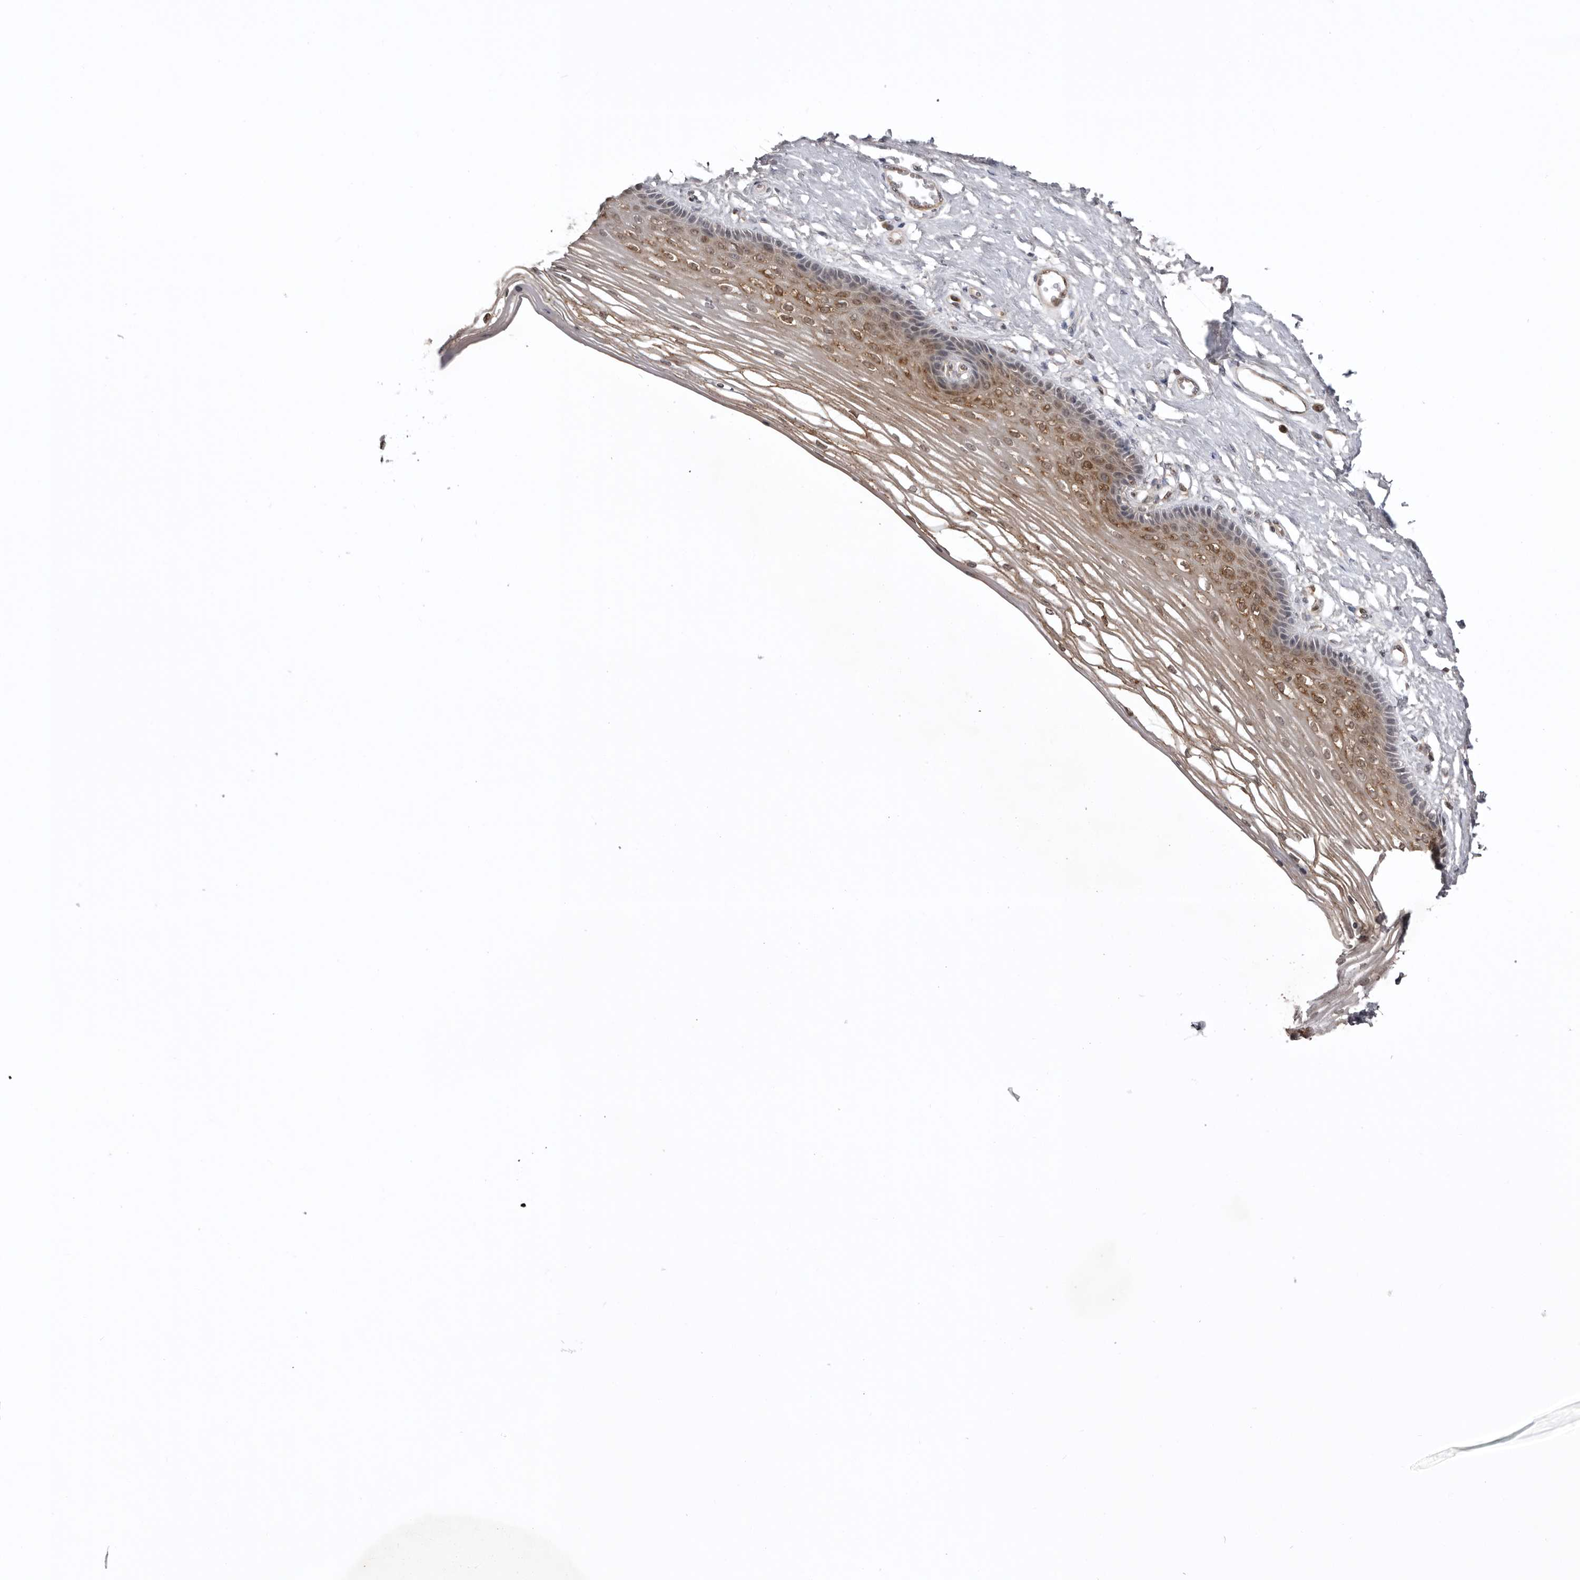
{"staining": {"intensity": "moderate", "quantity": ">75%", "location": "cytoplasmic/membranous"}, "tissue": "vagina", "cell_type": "Squamous epithelial cells", "image_type": "normal", "snomed": [{"axis": "morphology", "description": "Normal tissue, NOS"}, {"axis": "topography", "description": "Vagina"}], "caption": "DAB (3,3'-diaminobenzidine) immunohistochemical staining of normal human vagina demonstrates moderate cytoplasmic/membranous protein positivity in about >75% of squamous epithelial cells.", "gene": "USP43", "patient": {"sex": "female", "age": 46}}